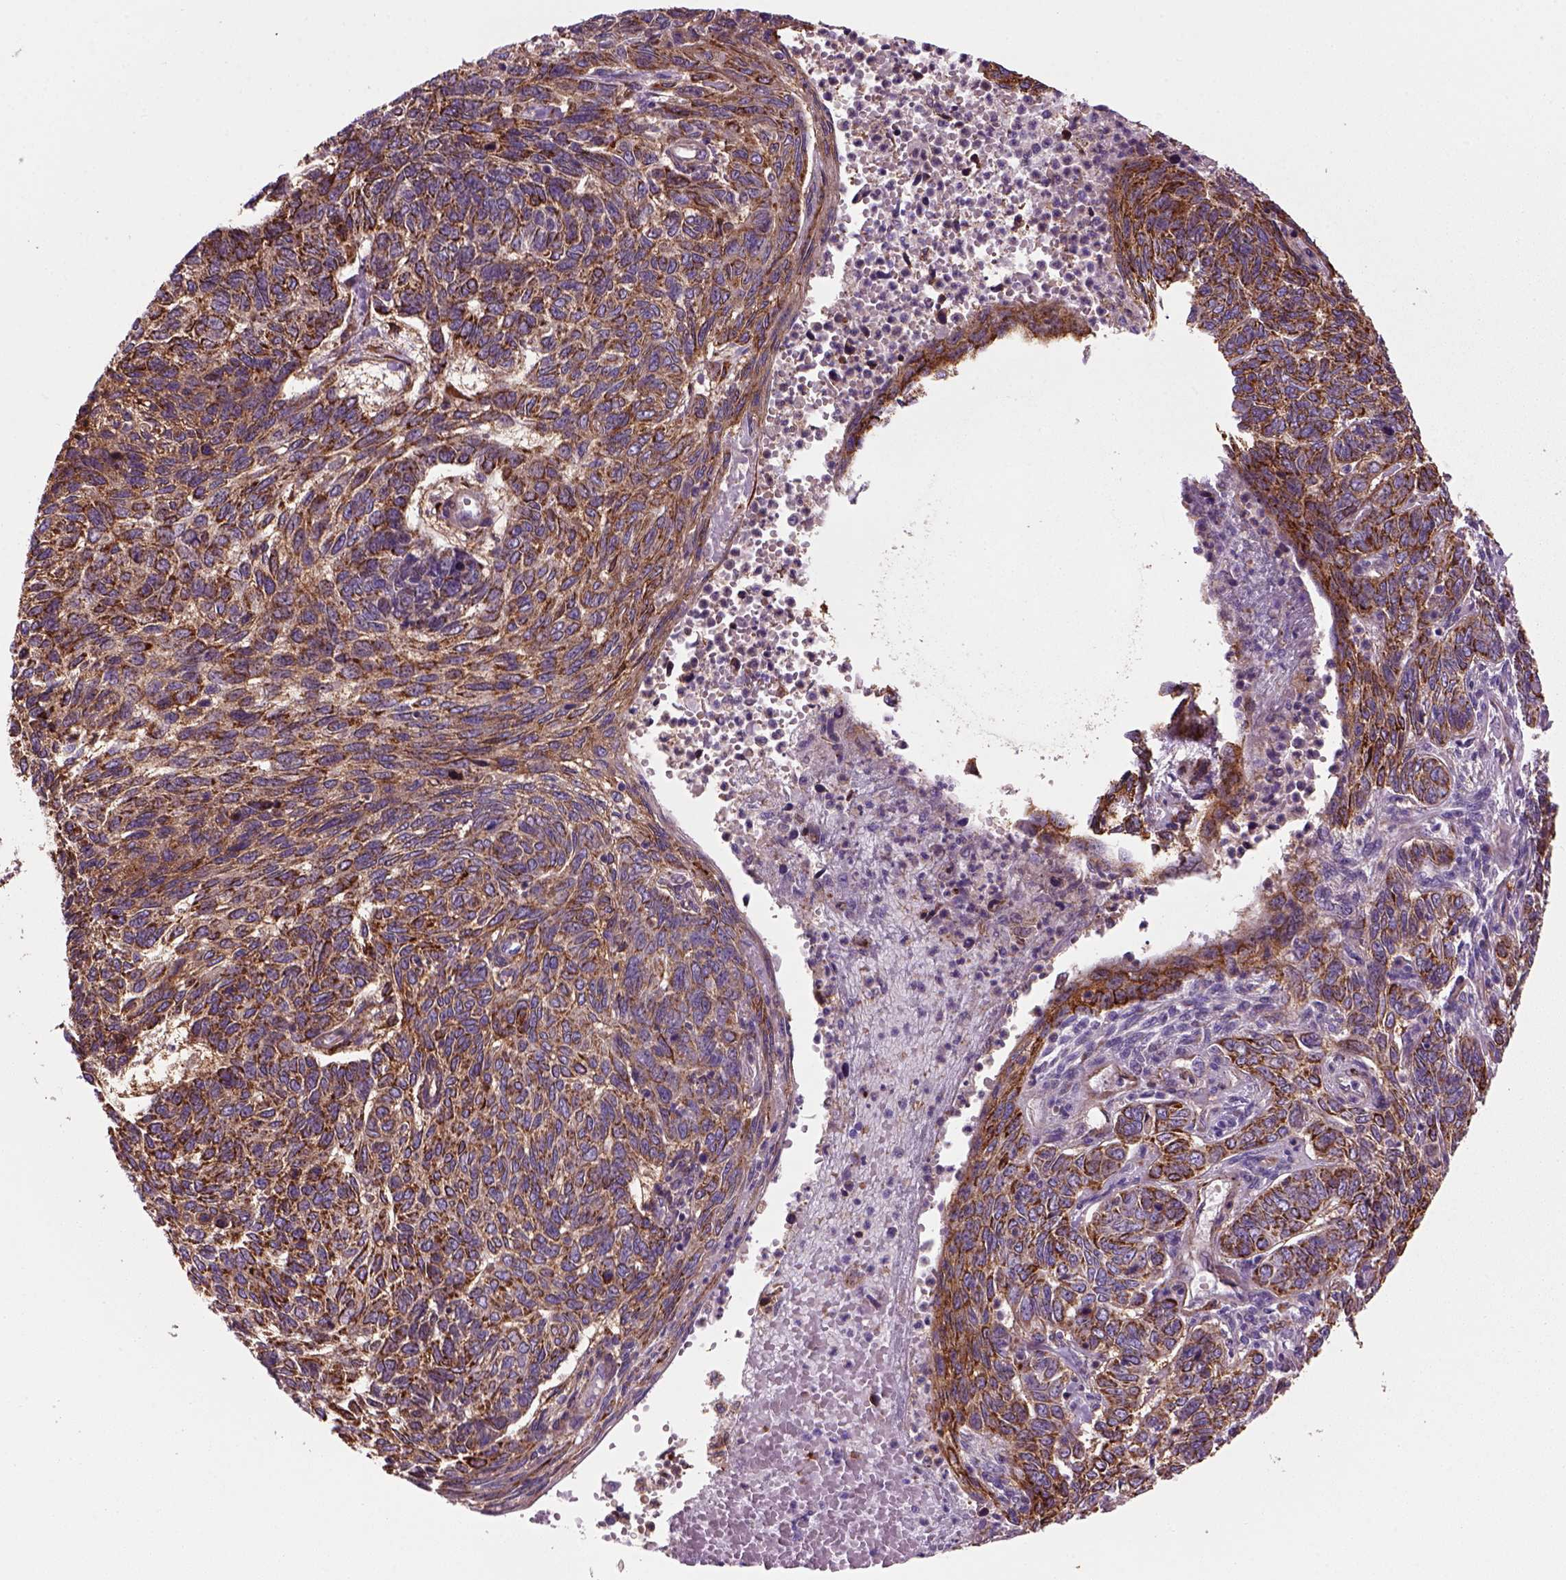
{"staining": {"intensity": "strong", "quantity": ">75%", "location": "cytoplasmic/membranous"}, "tissue": "skin cancer", "cell_type": "Tumor cells", "image_type": "cancer", "snomed": [{"axis": "morphology", "description": "Basal cell carcinoma"}, {"axis": "topography", "description": "Skin"}], "caption": "This photomicrograph displays immunohistochemistry (IHC) staining of basal cell carcinoma (skin), with high strong cytoplasmic/membranous expression in about >75% of tumor cells.", "gene": "MARCKS", "patient": {"sex": "female", "age": 65}}